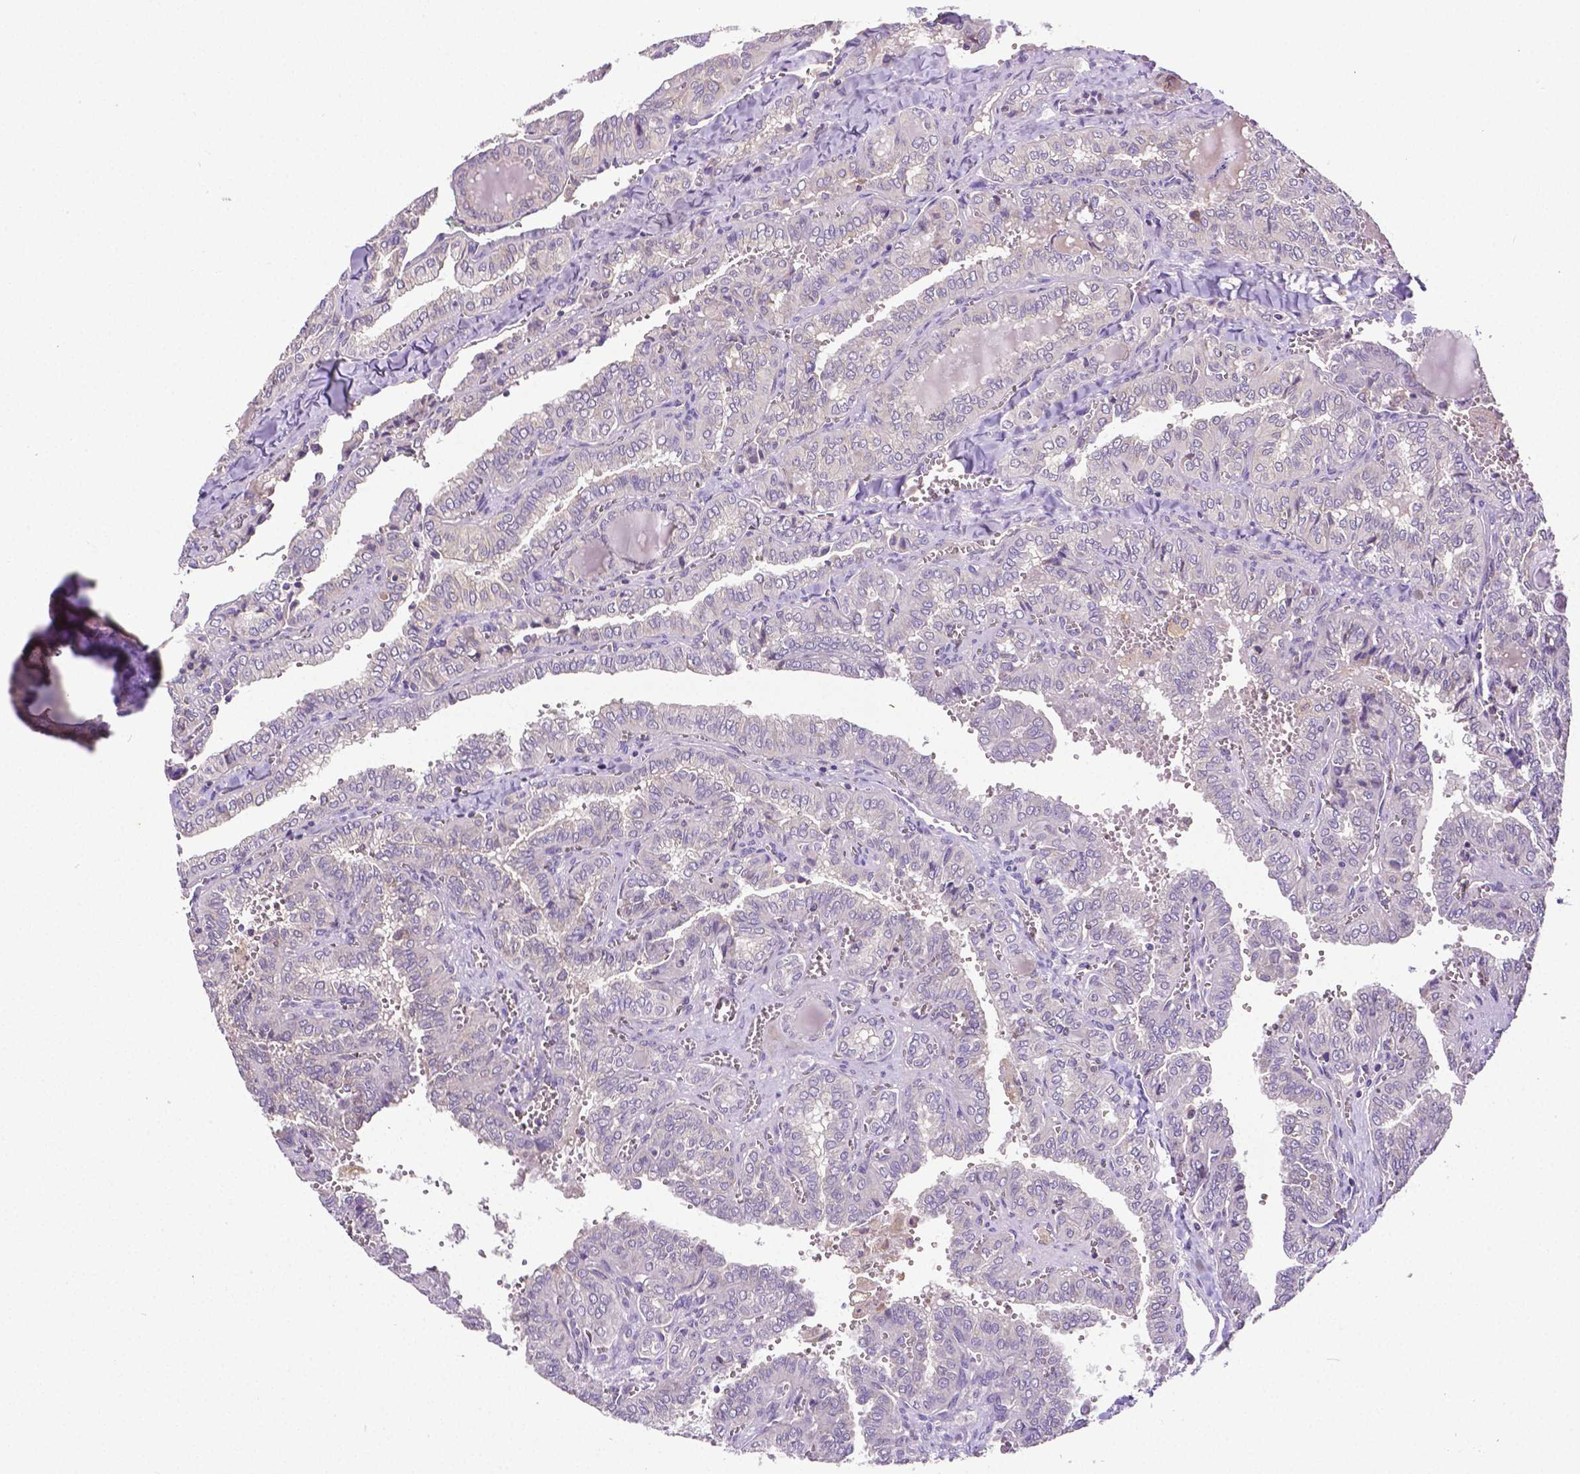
{"staining": {"intensity": "negative", "quantity": "none", "location": "none"}, "tissue": "thyroid cancer", "cell_type": "Tumor cells", "image_type": "cancer", "snomed": [{"axis": "morphology", "description": "Papillary adenocarcinoma, NOS"}, {"axis": "topography", "description": "Thyroid gland"}], "caption": "This is an IHC histopathology image of human thyroid cancer (papillary adenocarcinoma). There is no staining in tumor cells.", "gene": "DICER1", "patient": {"sex": "female", "age": 41}}